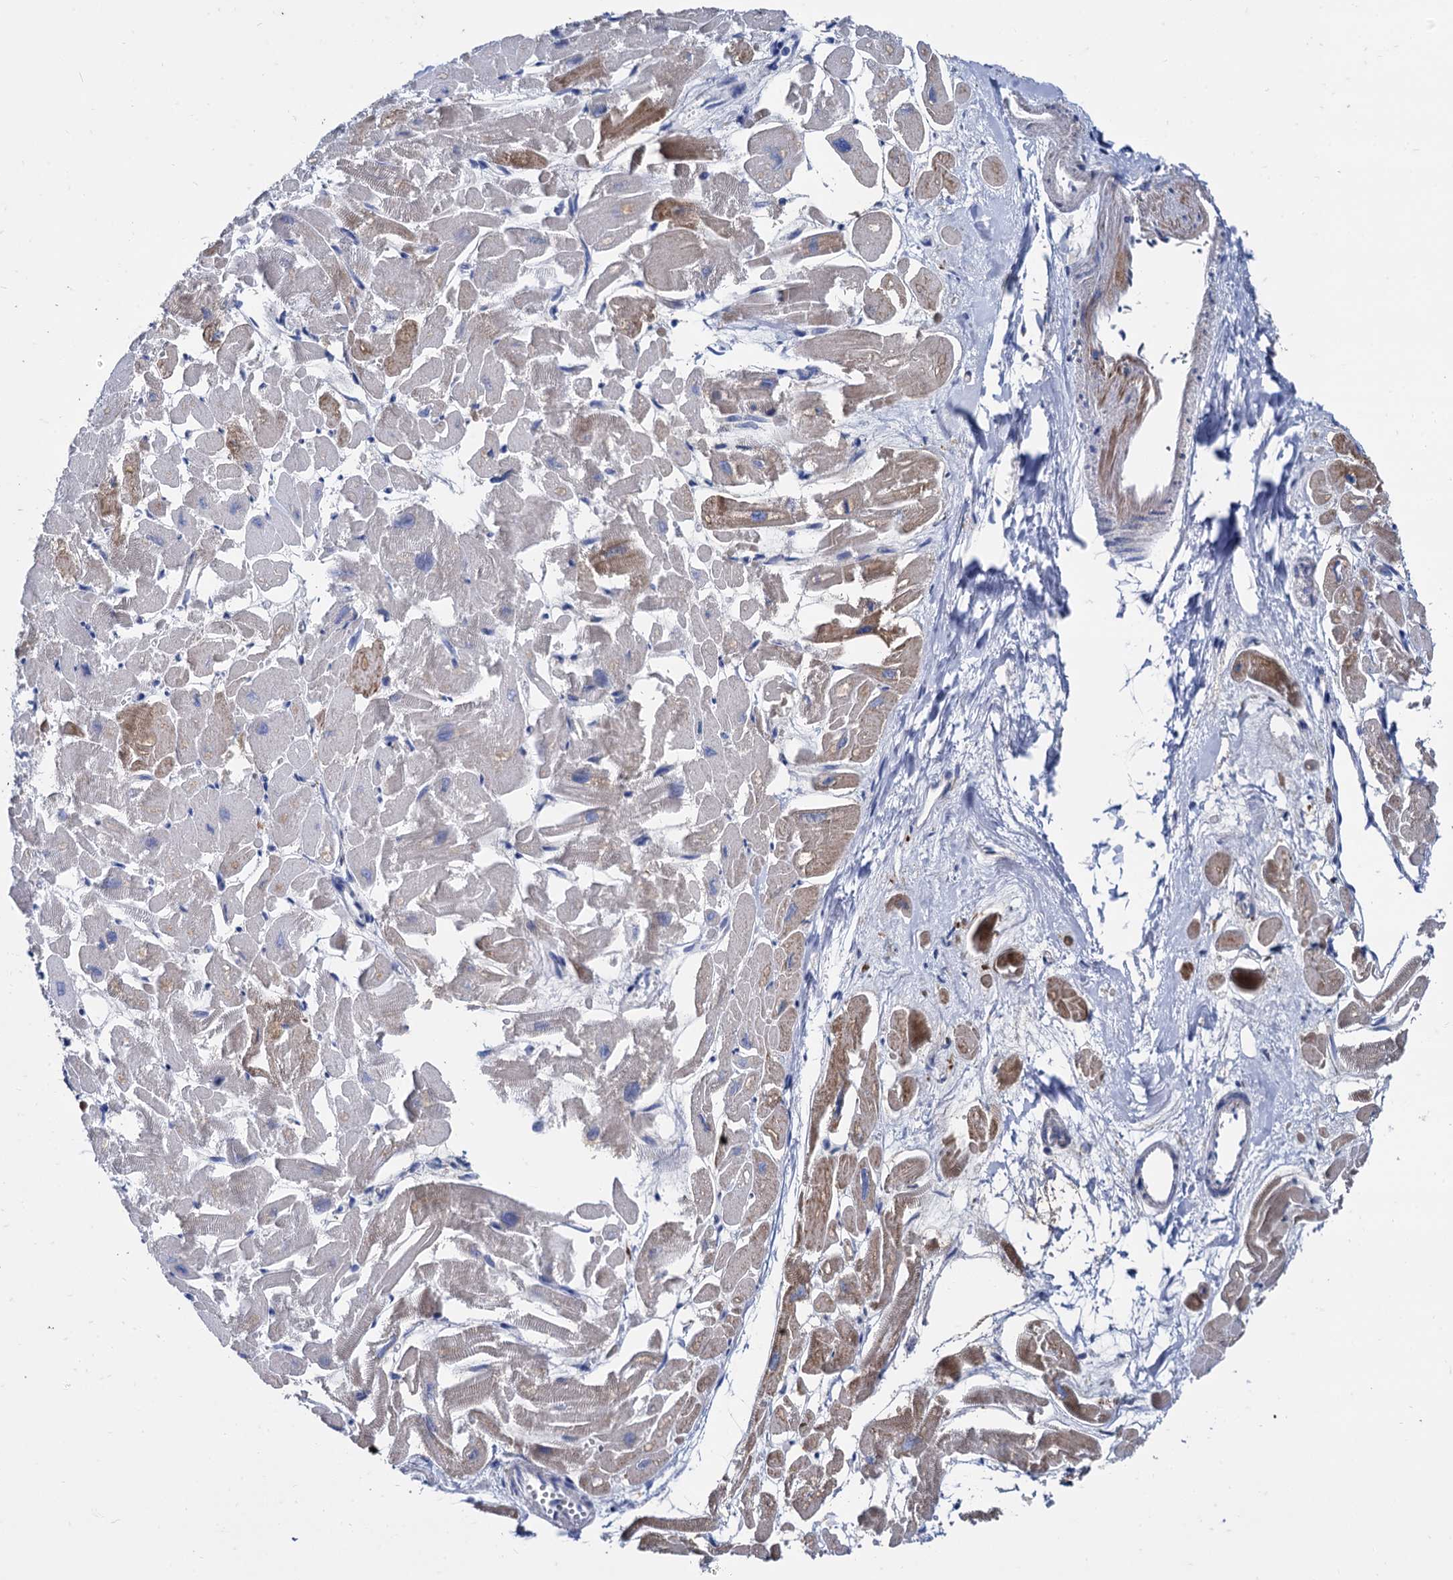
{"staining": {"intensity": "moderate", "quantity": "<25%", "location": "cytoplasmic/membranous"}, "tissue": "heart muscle", "cell_type": "Cardiomyocytes", "image_type": "normal", "snomed": [{"axis": "morphology", "description": "Normal tissue, NOS"}, {"axis": "topography", "description": "Heart"}], "caption": "This is a micrograph of immunohistochemistry (IHC) staining of benign heart muscle, which shows moderate positivity in the cytoplasmic/membranous of cardiomyocytes.", "gene": "APOD", "patient": {"sex": "male", "age": 54}}